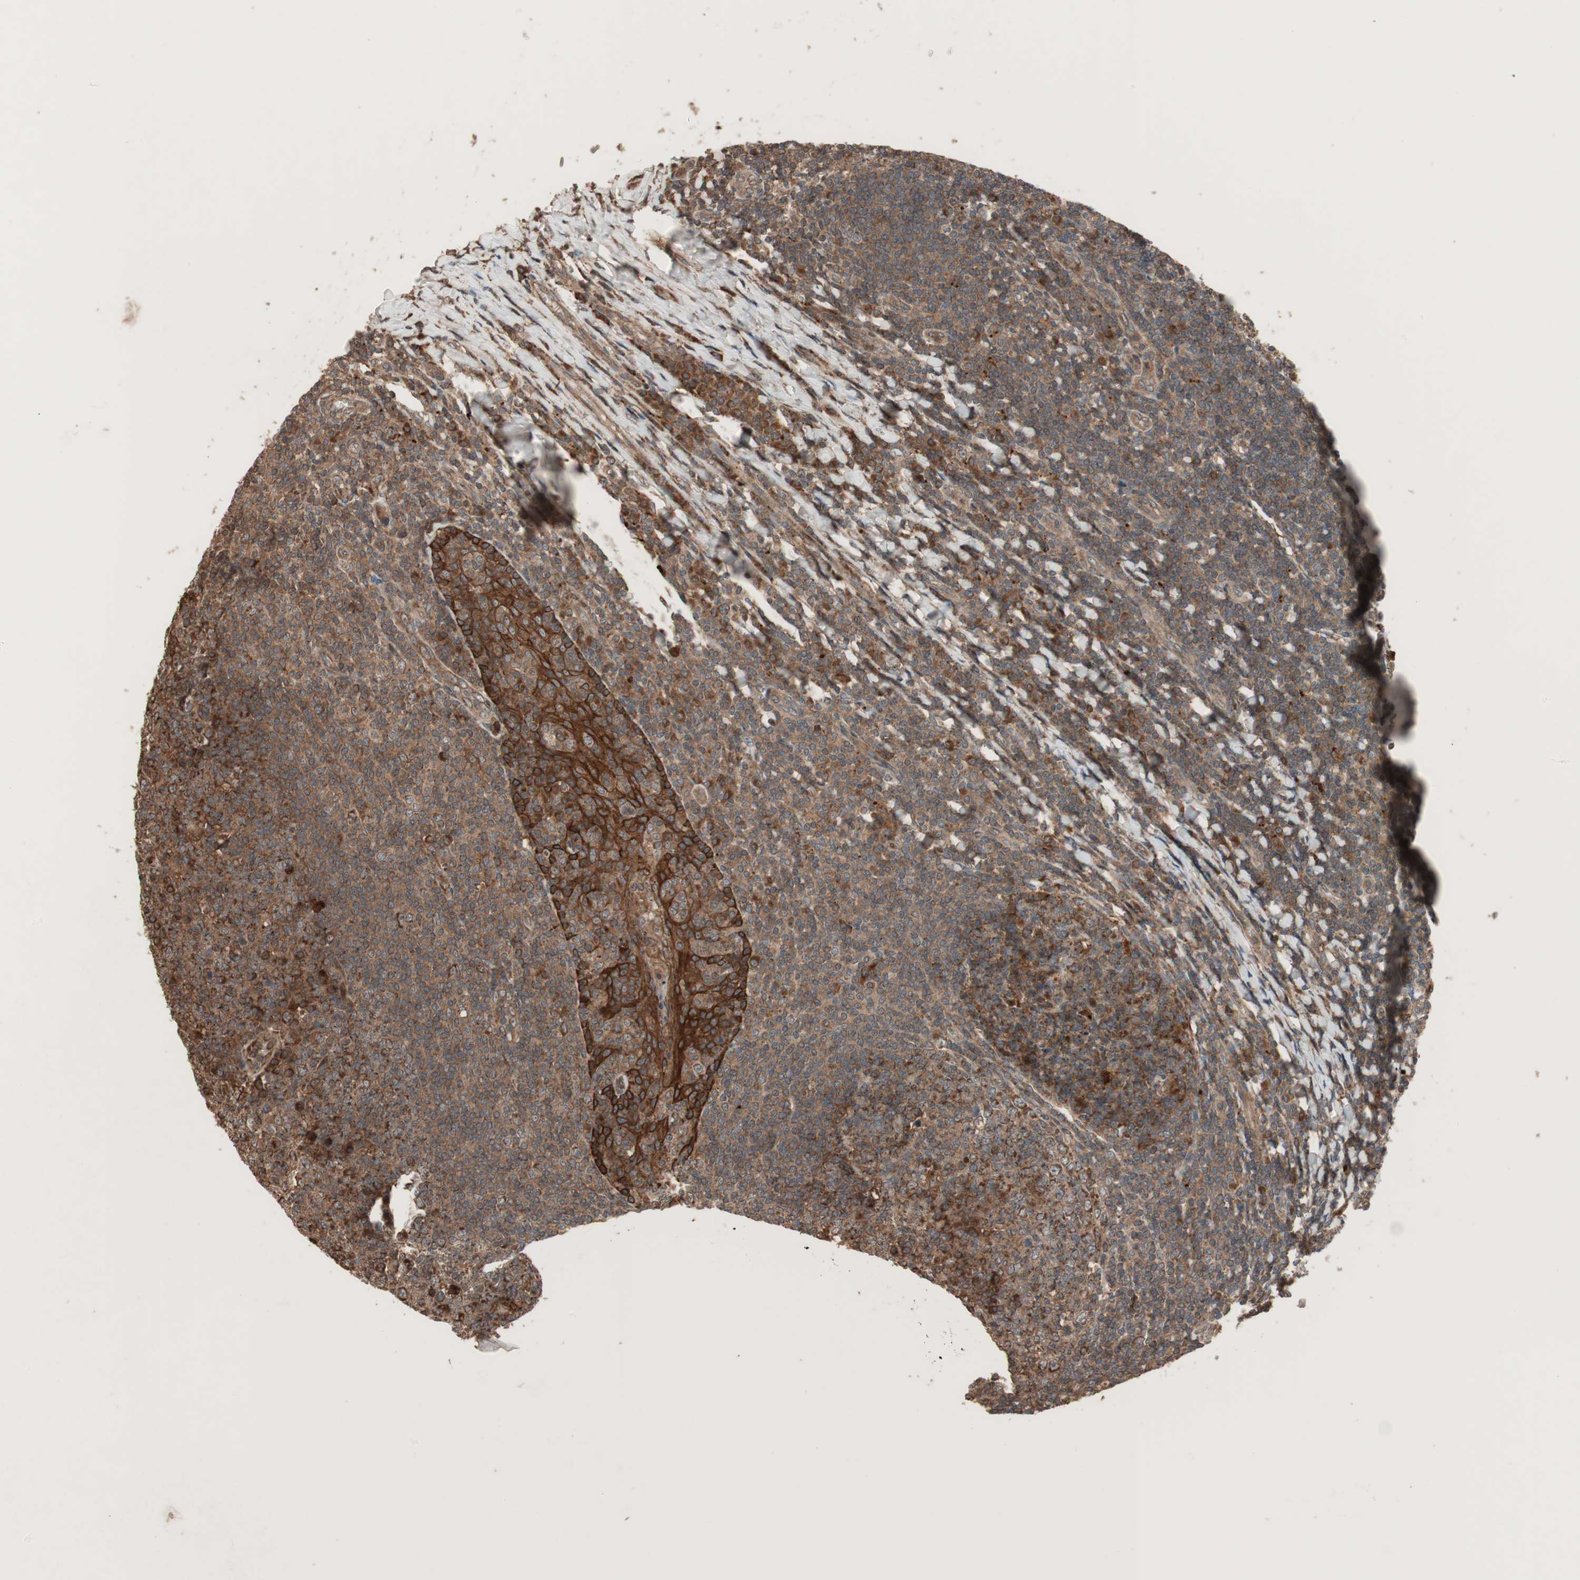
{"staining": {"intensity": "strong", "quantity": ">75%", "location": "cytoplasmic/membranous"}, "tissue": "tonsil", "cell_type": "Germinal center cells", "image_type": "normal", "snomed": [{"axis": "morphology", "description": "Normal tissue, NOS"}, {"axis": "topography", "description": "Tonsil"}], "caption": "Immunohistochemistry staining of benign tonsil, which shows high levels of strong cytoplasmic/membranous positivity in about >75% of germinal center cells indicating strong cytoplasmic/membranous protein staining. The staining was performed using DAB (3,3'-diaminobenzidine) (brown) for protein detection and nuclei were counterstained in hematoxylin (blue).", "gene": "RAB1A", "patient": {"sex": "male", "age": 31}}